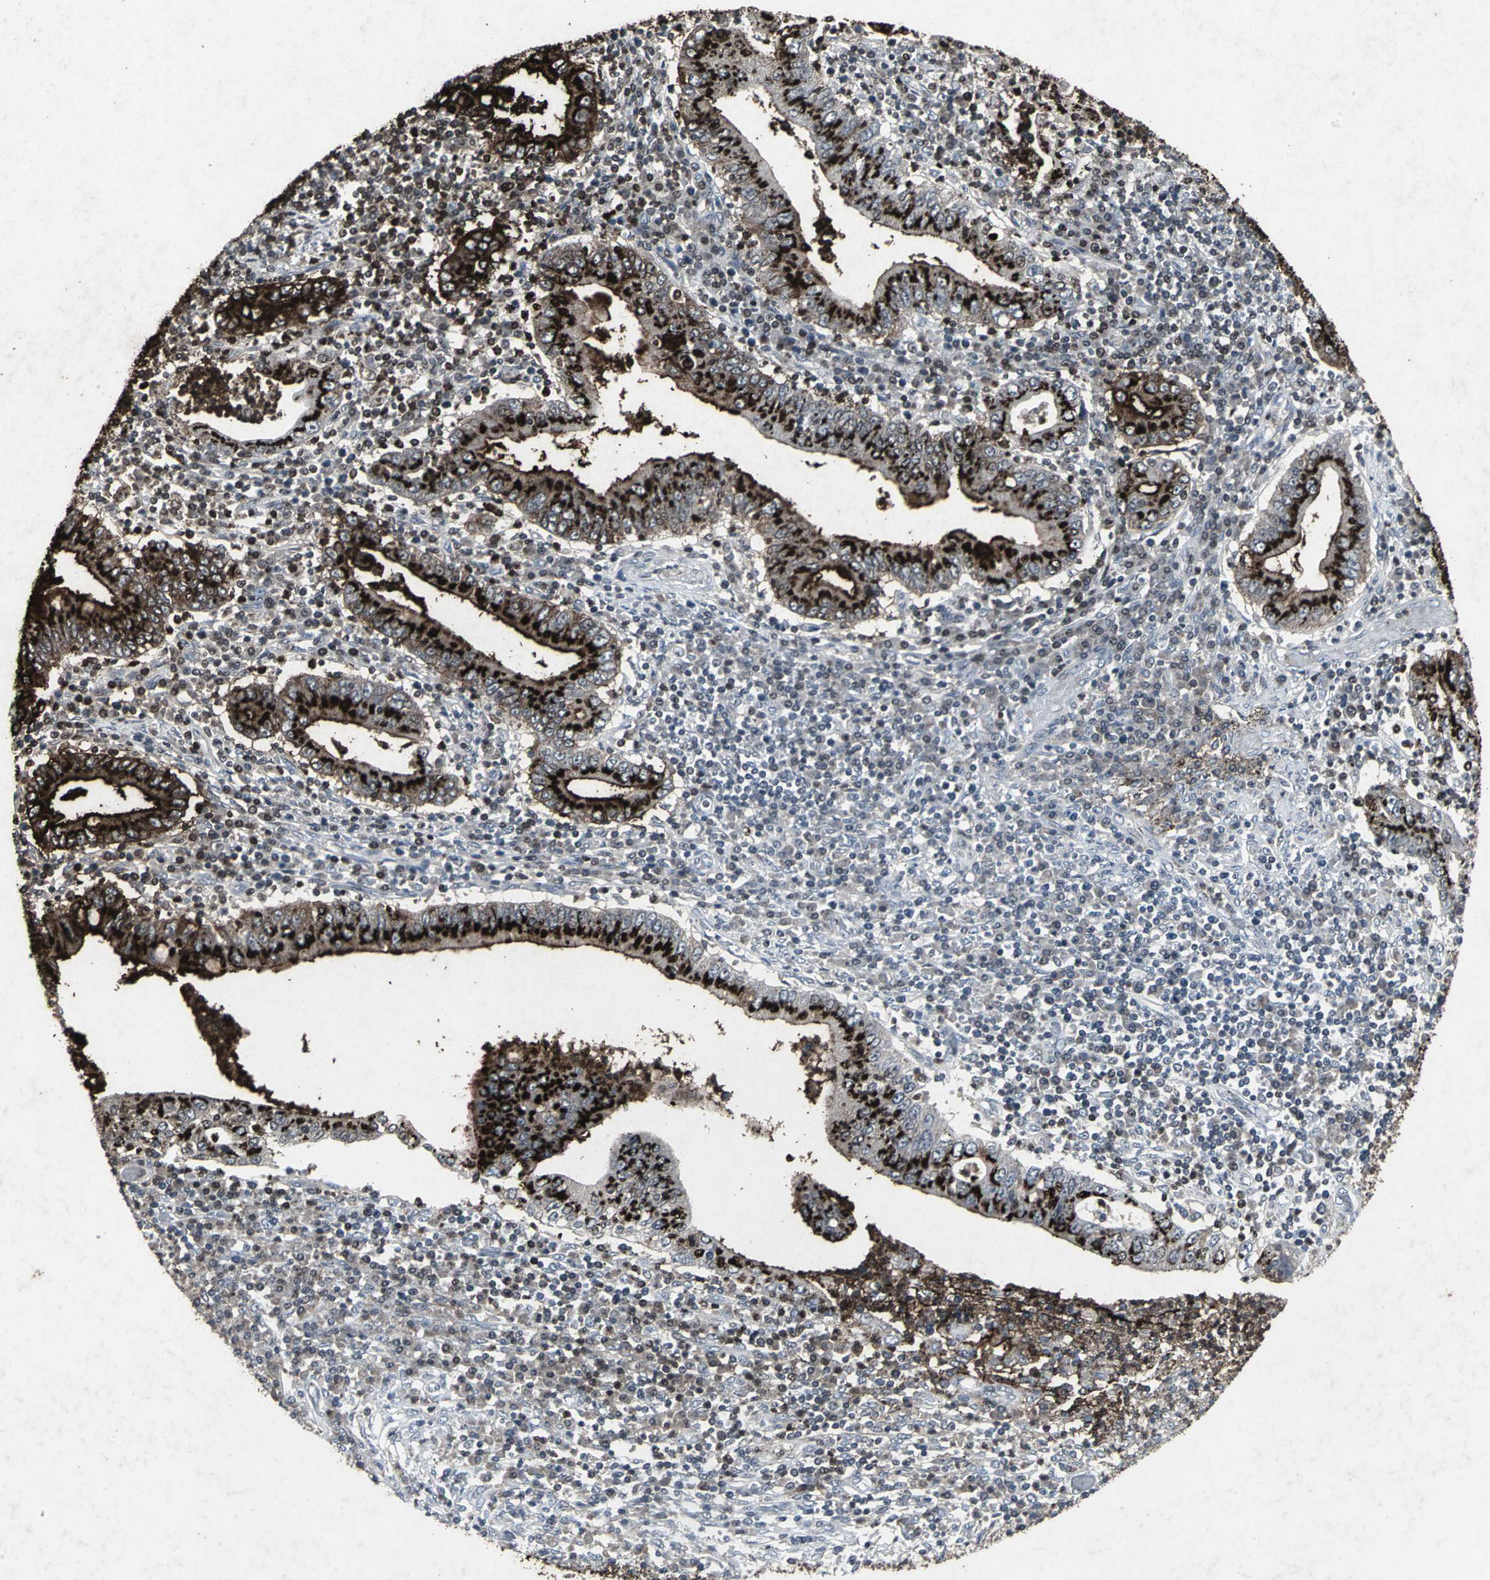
{"staining": {"intensity": "strong", "quantity": ">75%", "location": "cytoplasmic/membranous"}, "tissue": "stomach cancer", "cell_type": "Tumor cells", "image_type": "cancer", "snomed": [{"axis": "morphology", "description": "Normal tissue, NOS"}, {"axis": "morphology", "description": "Adenocarcinoma, NOS"}, {"axis": "topography", "description": "Esophagus"}, {"axis": "topography", "description": "Stomach, upper"}, {"axis": "topography", "description": "Peripheral nerve tissue"}], "caption": "Adenocarcinoma (stomach) tissue displays strong cytoplasmic/membranous positivity in about >75% of tumor cells, visualized by immunohistochemistry. (DAB (3,3'-diaminobenzidine) = brown stain, brightfield microscopy at high magnification).", "gene": "BMP4", "patient": {"sex": "male", "age": 62}}